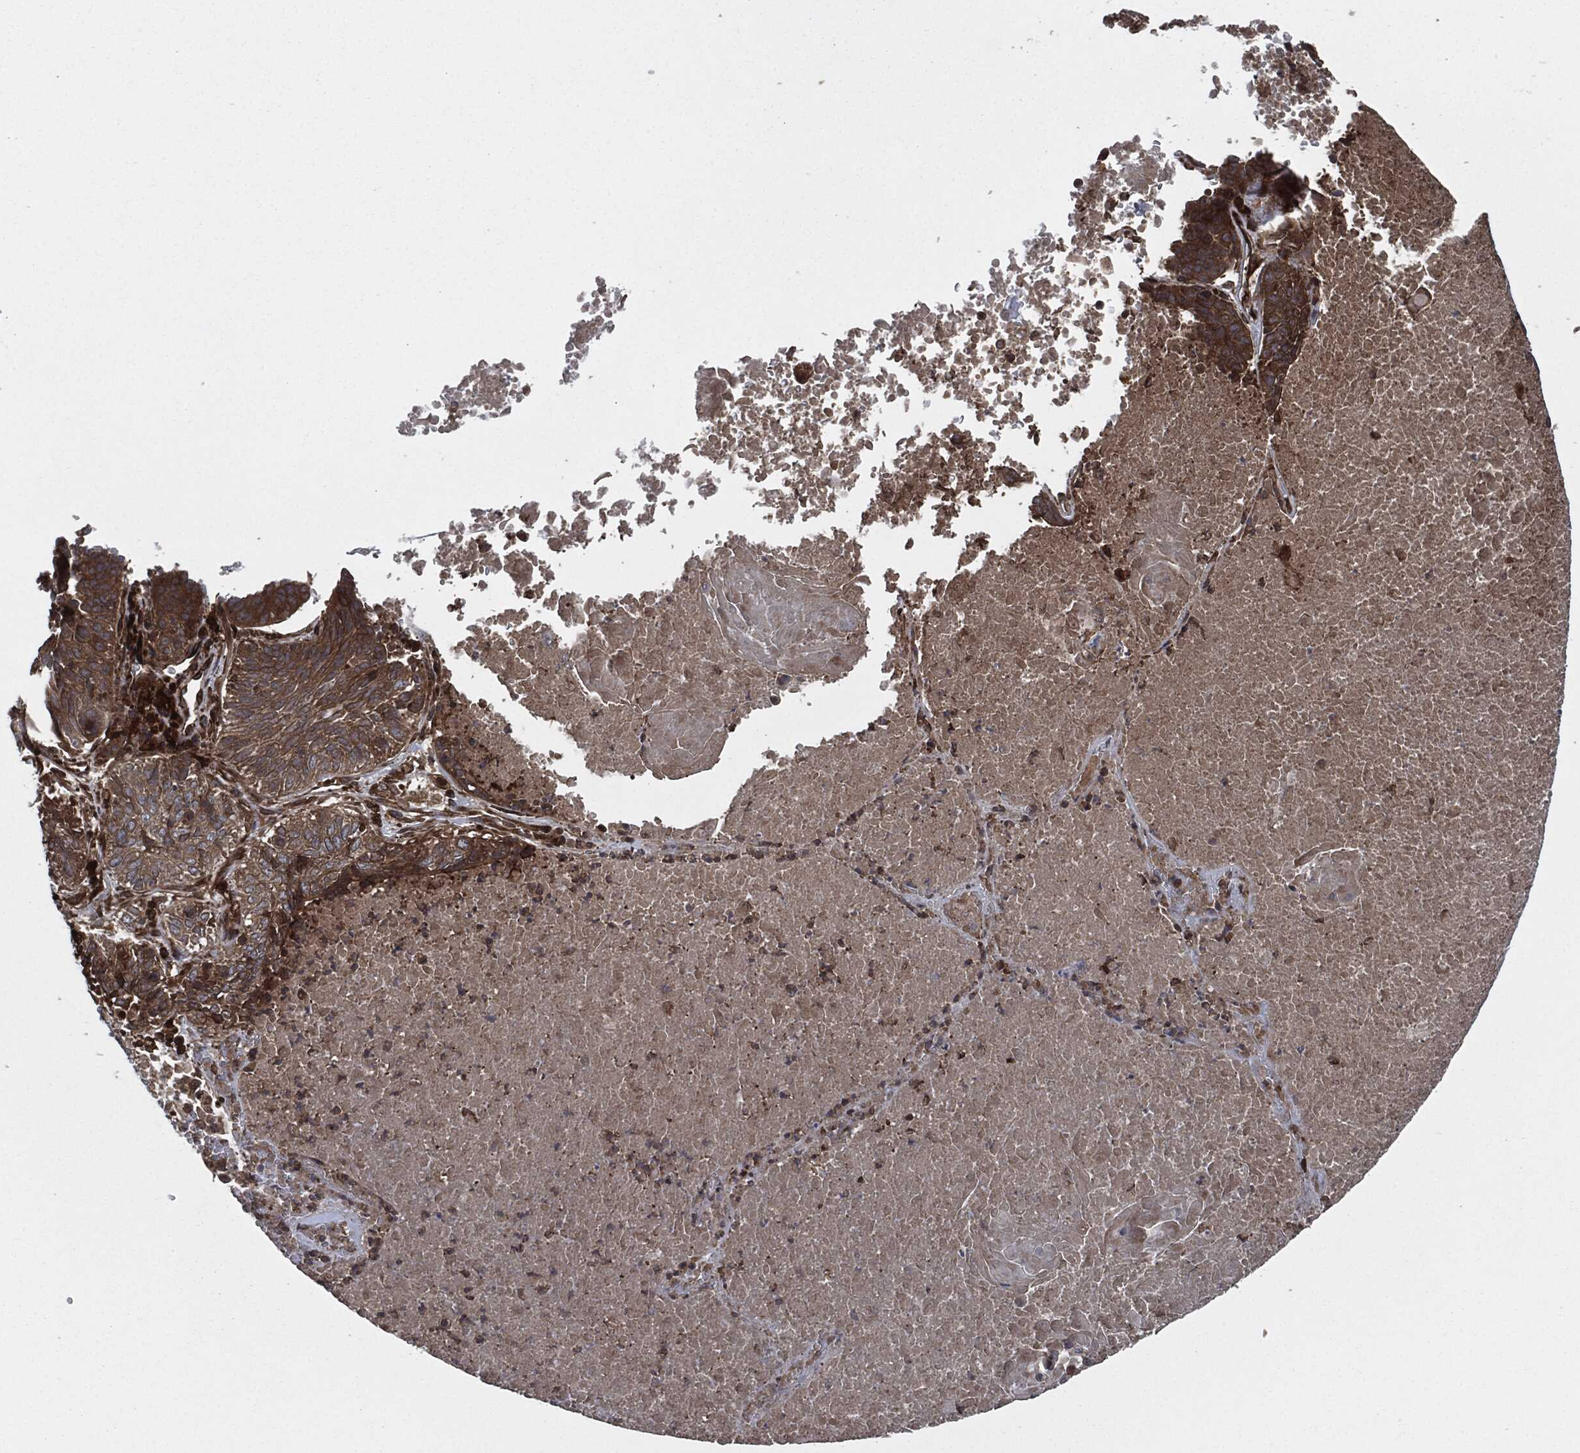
{"staining": {"intensity": "moderate", "quantity": ">75%", "location": "cytoplasmic/membranous"}, "tissue": "lung cancer", "cell_type": "Tumor cells", "image_type": "cancer", "snomed": [{"axis": "morphology", "description": "Squamous cell carcinoma, NOS"}, {"axis": "topography", "description": "Lung"}], "caption": "Human lung squamous cell carcinoma stained for a protein (brown) shows moderate cytoplasmic/membranous positive staining in about >75% of tumor cells.", "gene": "RAP1GDS1", "patient": {"sex": "male", "age": 64}}